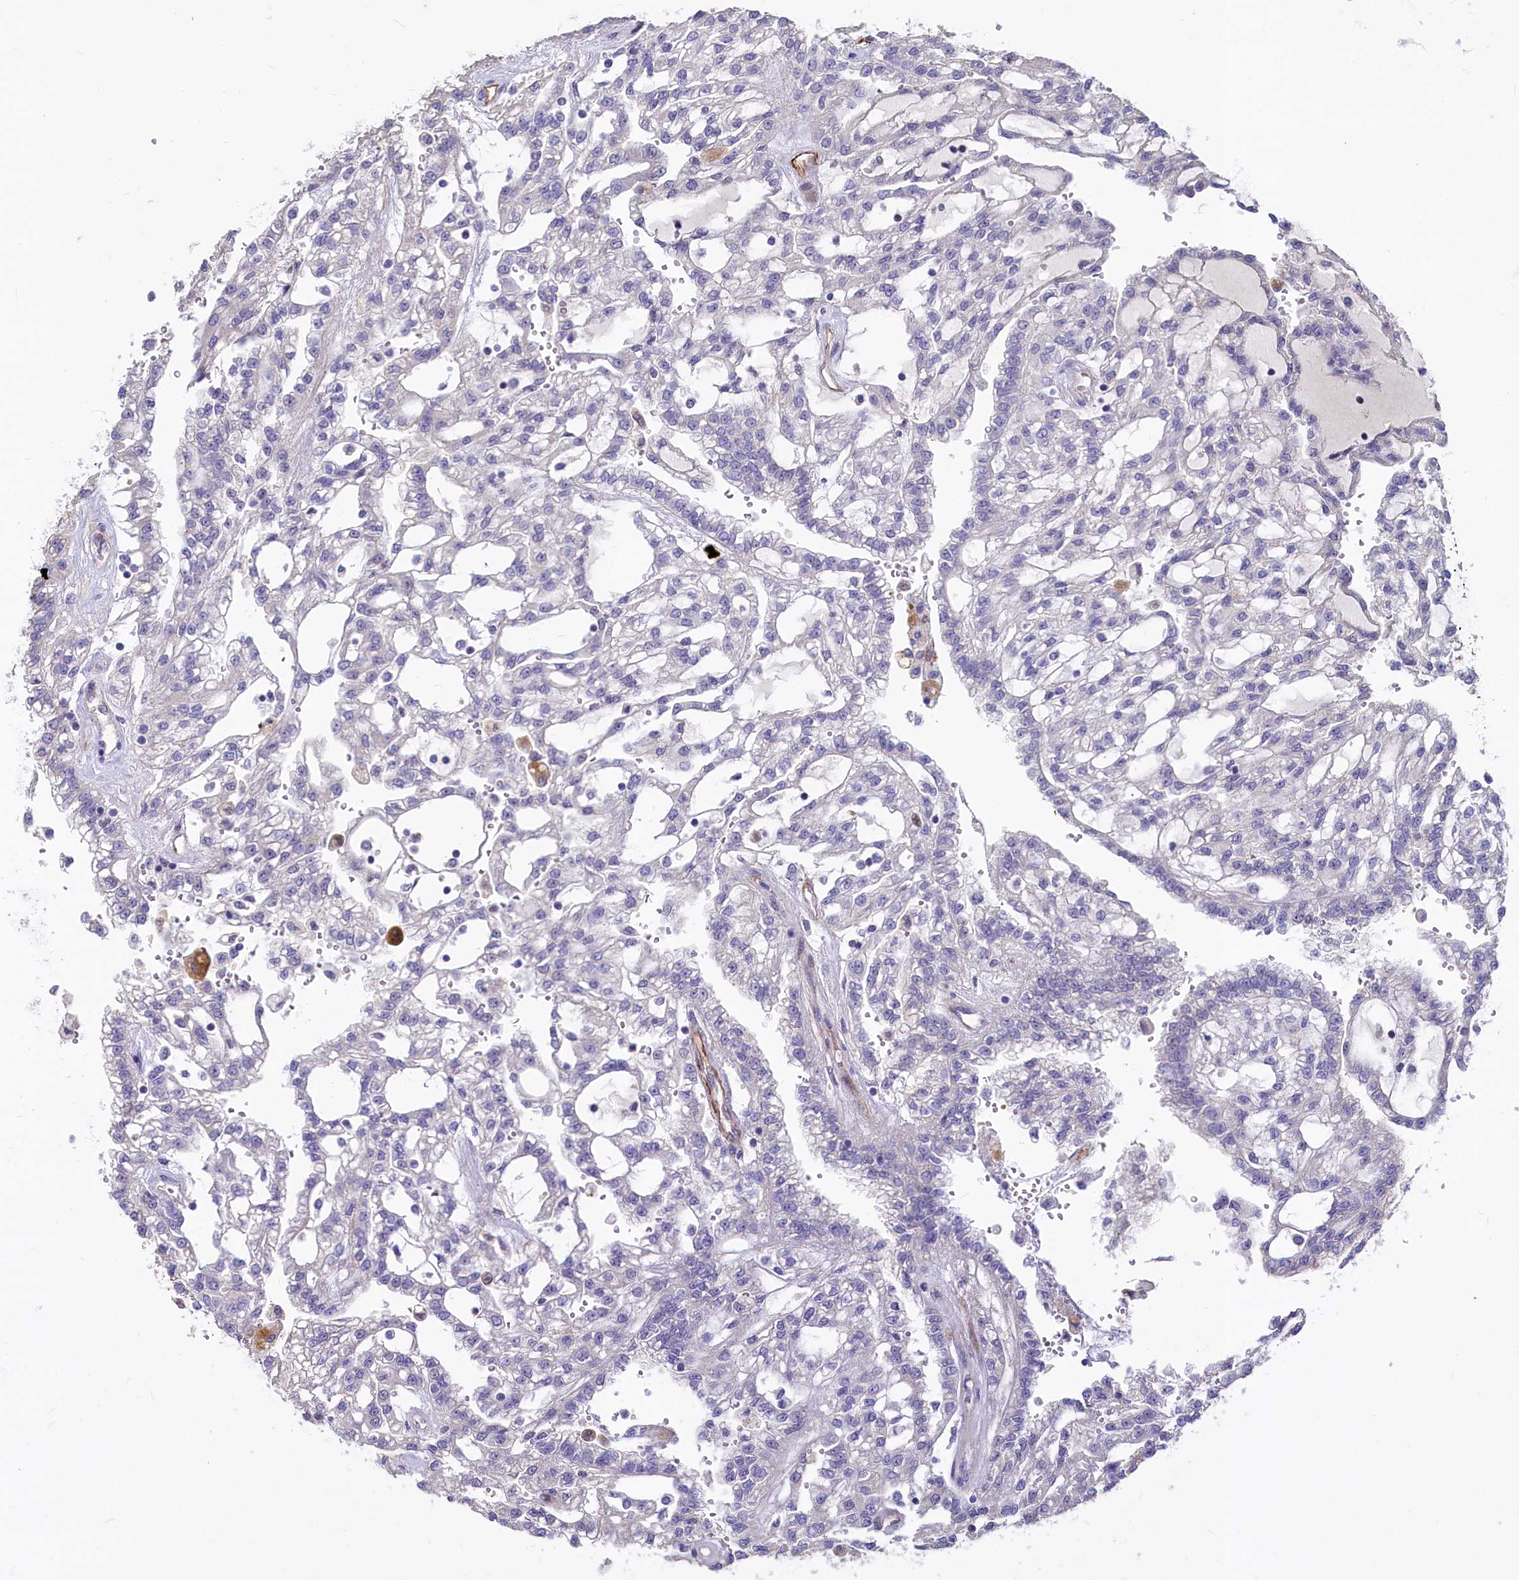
{"staining": {"intensity": "negative", "quantity": "none", "location": "none"}, "tissue": "renal cancer", "cell_type": "Tumor cells", "image_type": "cancer", "snomed": [{"axis": "morphology", "description": "Adenocarcinoma, NOS"}, {"axis": "topography", "description": "Kidney"}], "caption": "High magnification brightfield microscopy of adenocarcinoma (renal) stained with DAB (3,3'-diaminobenzidine) (brown) and counterstained with hematoxylin (blue): tumor cells show no significant staining.", "gene": "ASXL3", "patient": {"sex": "male", "age": 63}}